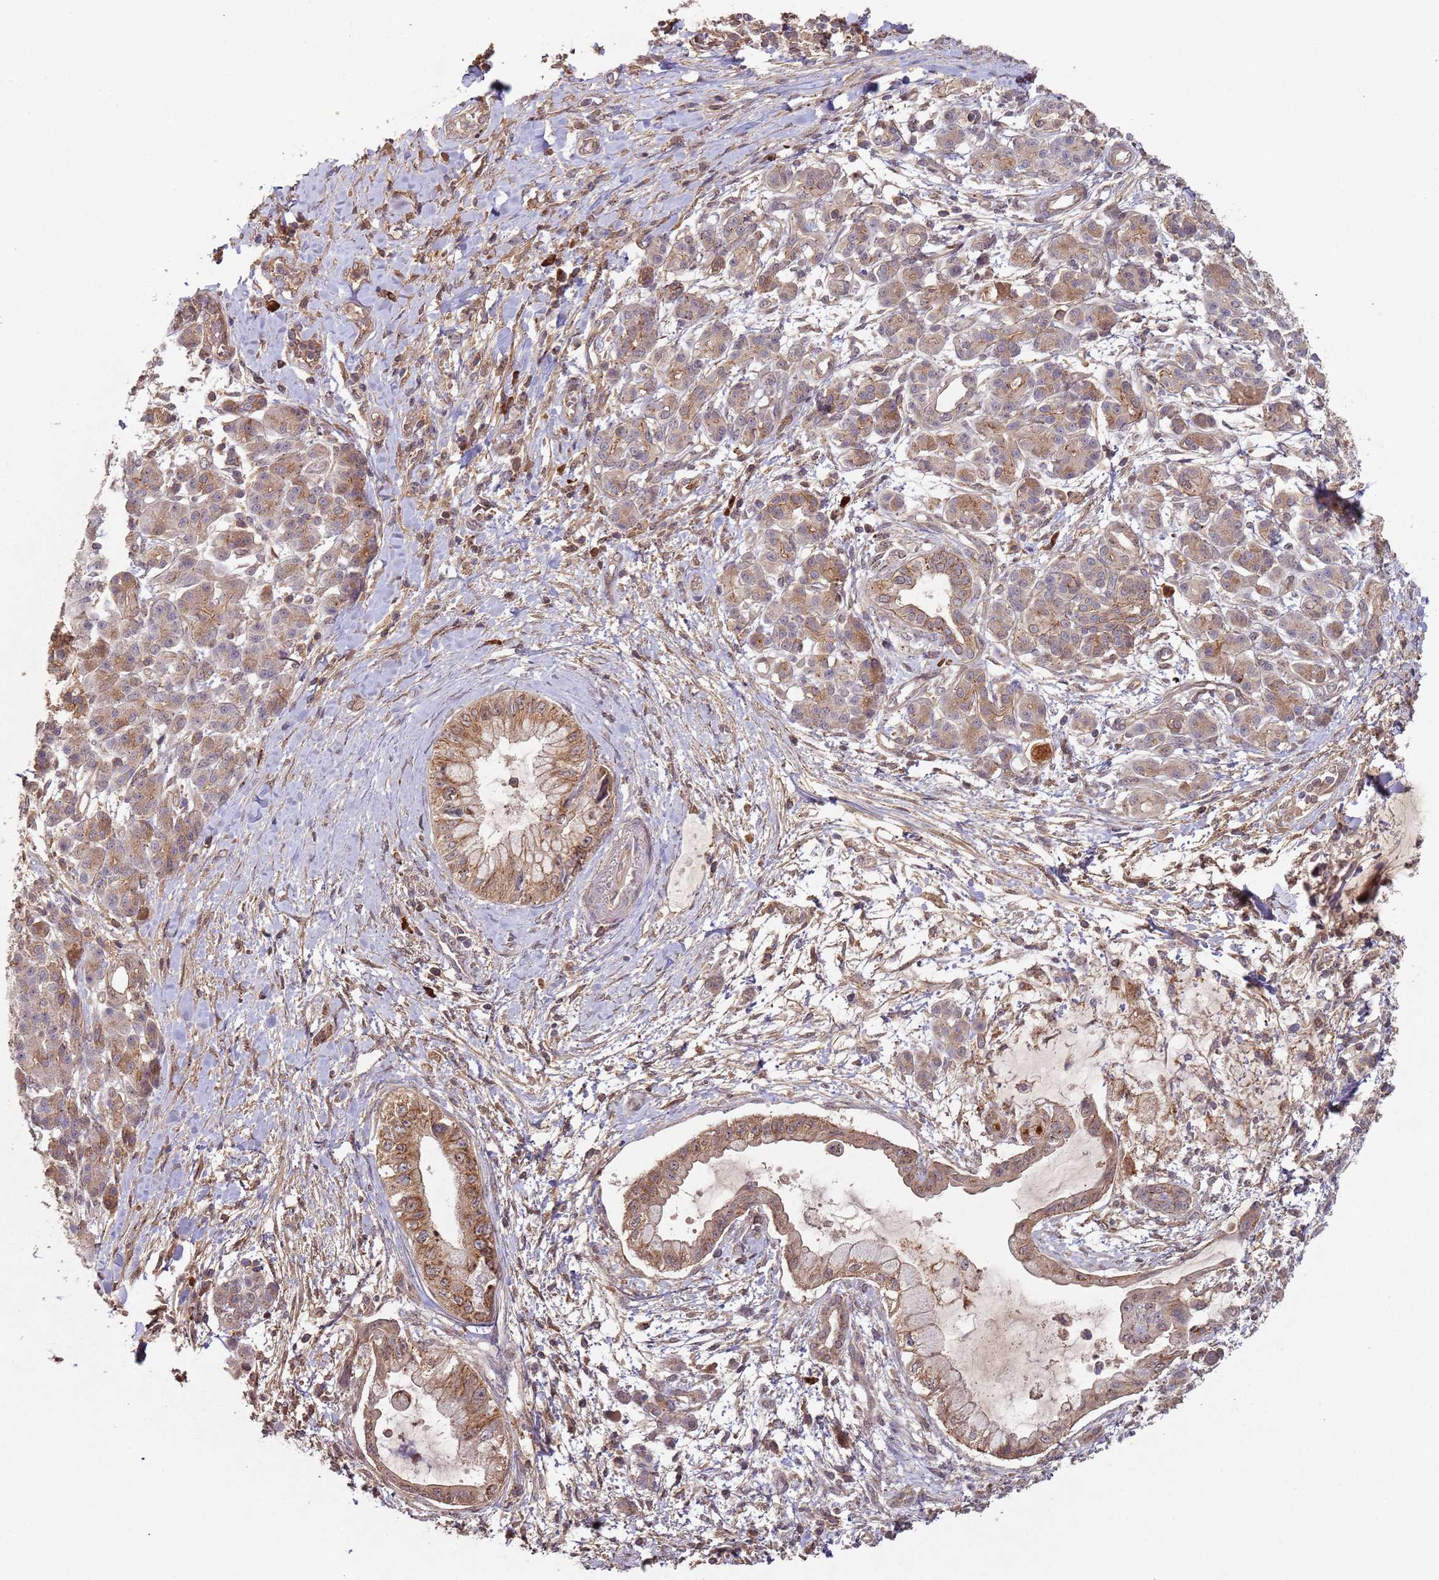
{"staining": {"intensity": "moderate", "quantity": ">75%", "location": "cytoplasmic/membranous"}, "tissue": "pancreatic cancer", "cell_type": "Tumor cells", "image_type": "cancer", "snomed": [{"axis": "morphology", "description": "Adenocarcinoma, NOS"}, {"axis": "topography", "description": "Pancreas"}], "caption": "High-magnification brightfield microscopy of pancreatic cancer stained with DAB (brown) and counterstained with hematoxylin (blue). tumor cells exhibit moderate cytoplasmic/membranous expression is present in about>75% of cells. (Brightfield microscopy of DAB IHC at high magnification).", "gene": "KANSL1L", "patient": {"sex": "male", "age": 48}}